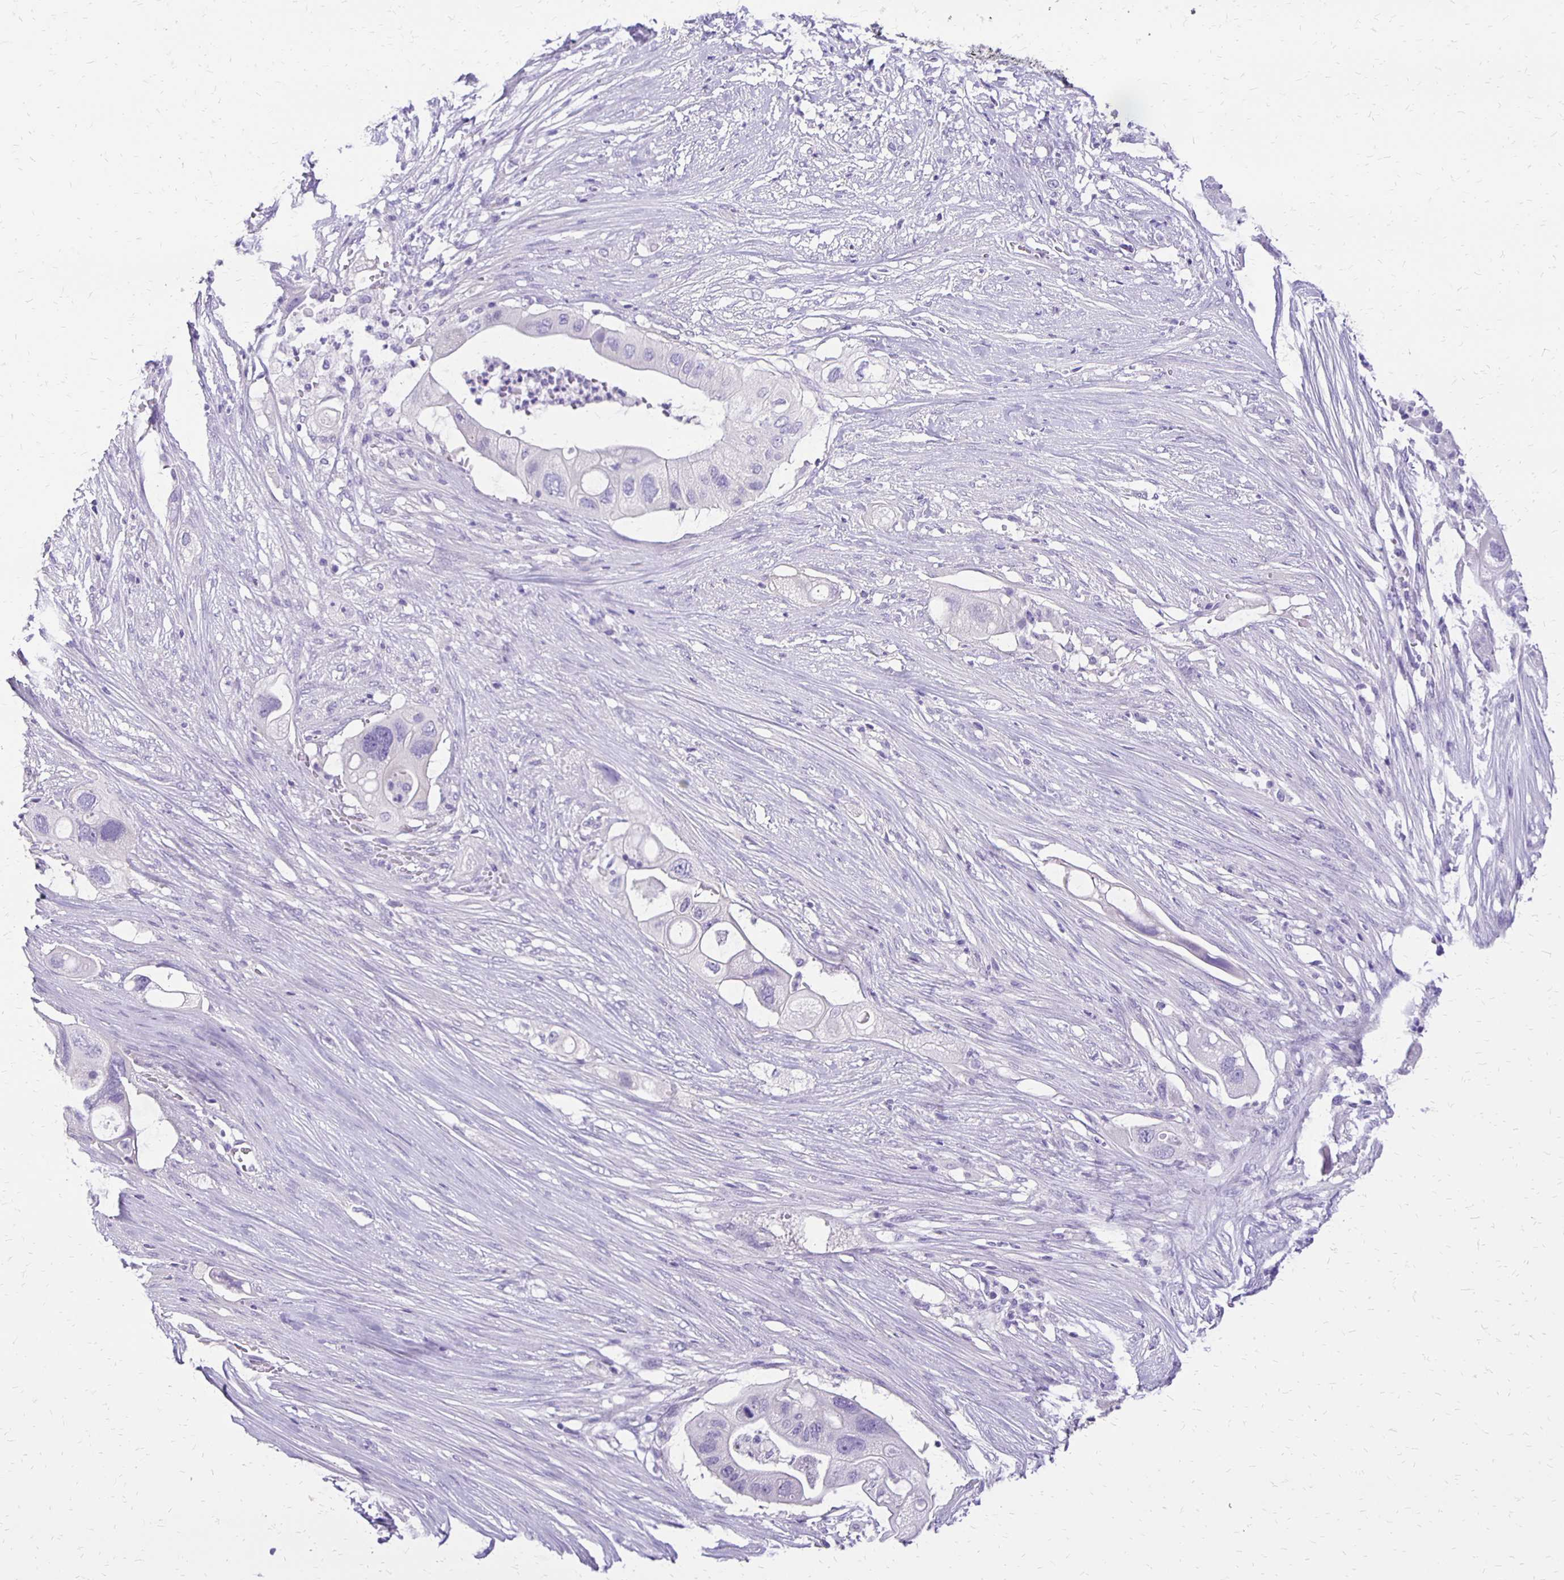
{"staining": {"intensity": "negative", "quantity": "none", "location": "none"}, "tissue": "pancreatic cancer", "cell_type": "Tumor cells", "image_type": "cancer", "snomed": [{"axis": "morphology", "description": "Adenocarcinoma, NOS"}, {"axis": "topography", "description": "Pancreas"}], "caption": "A photomicrograph of human pancreatic cancer (adenocarcinoma) is negative for staining in tumor cells. Nuclei are stained in blue.", "gene": "ANKRD45", "patient": {"sex": "female", "age": 72}}